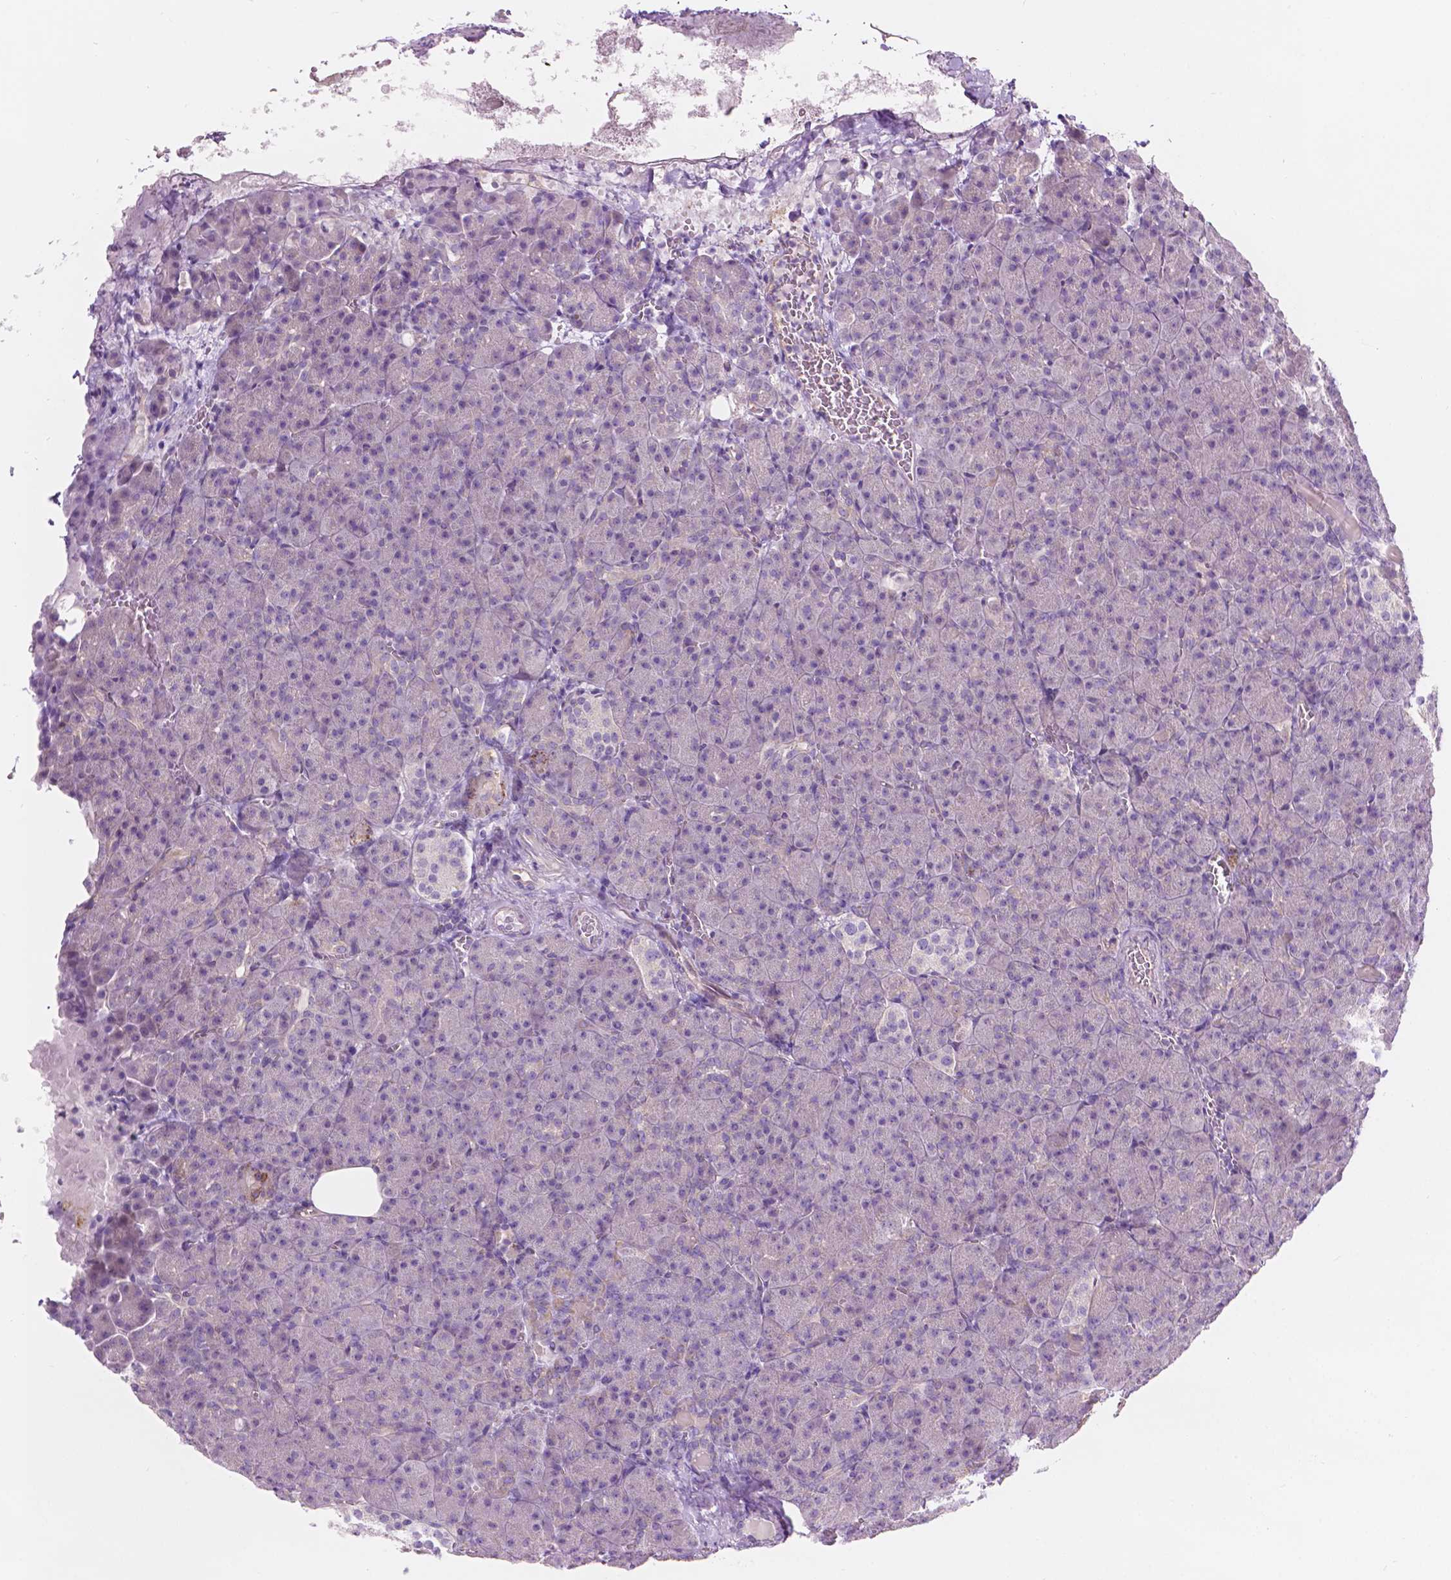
{"staining": {"intensity": "weak", "quantity": "<25%", "location": "cytoplasmic/membranous"}, "tissue": "pancreas", "cell_type": "Exocrine glandular cells", "image_type": "normal", "snomed": [{"axis": "morphology", "description": "Normal tissue, NOS"}, {"axis": "topography", "description": "Pancreas"}], "caption": "Exocrine glandular cells show no significant expression in normal pancreas.", "gene": "NOS1AP", "patient": {"sex": "female", "age": 74}}